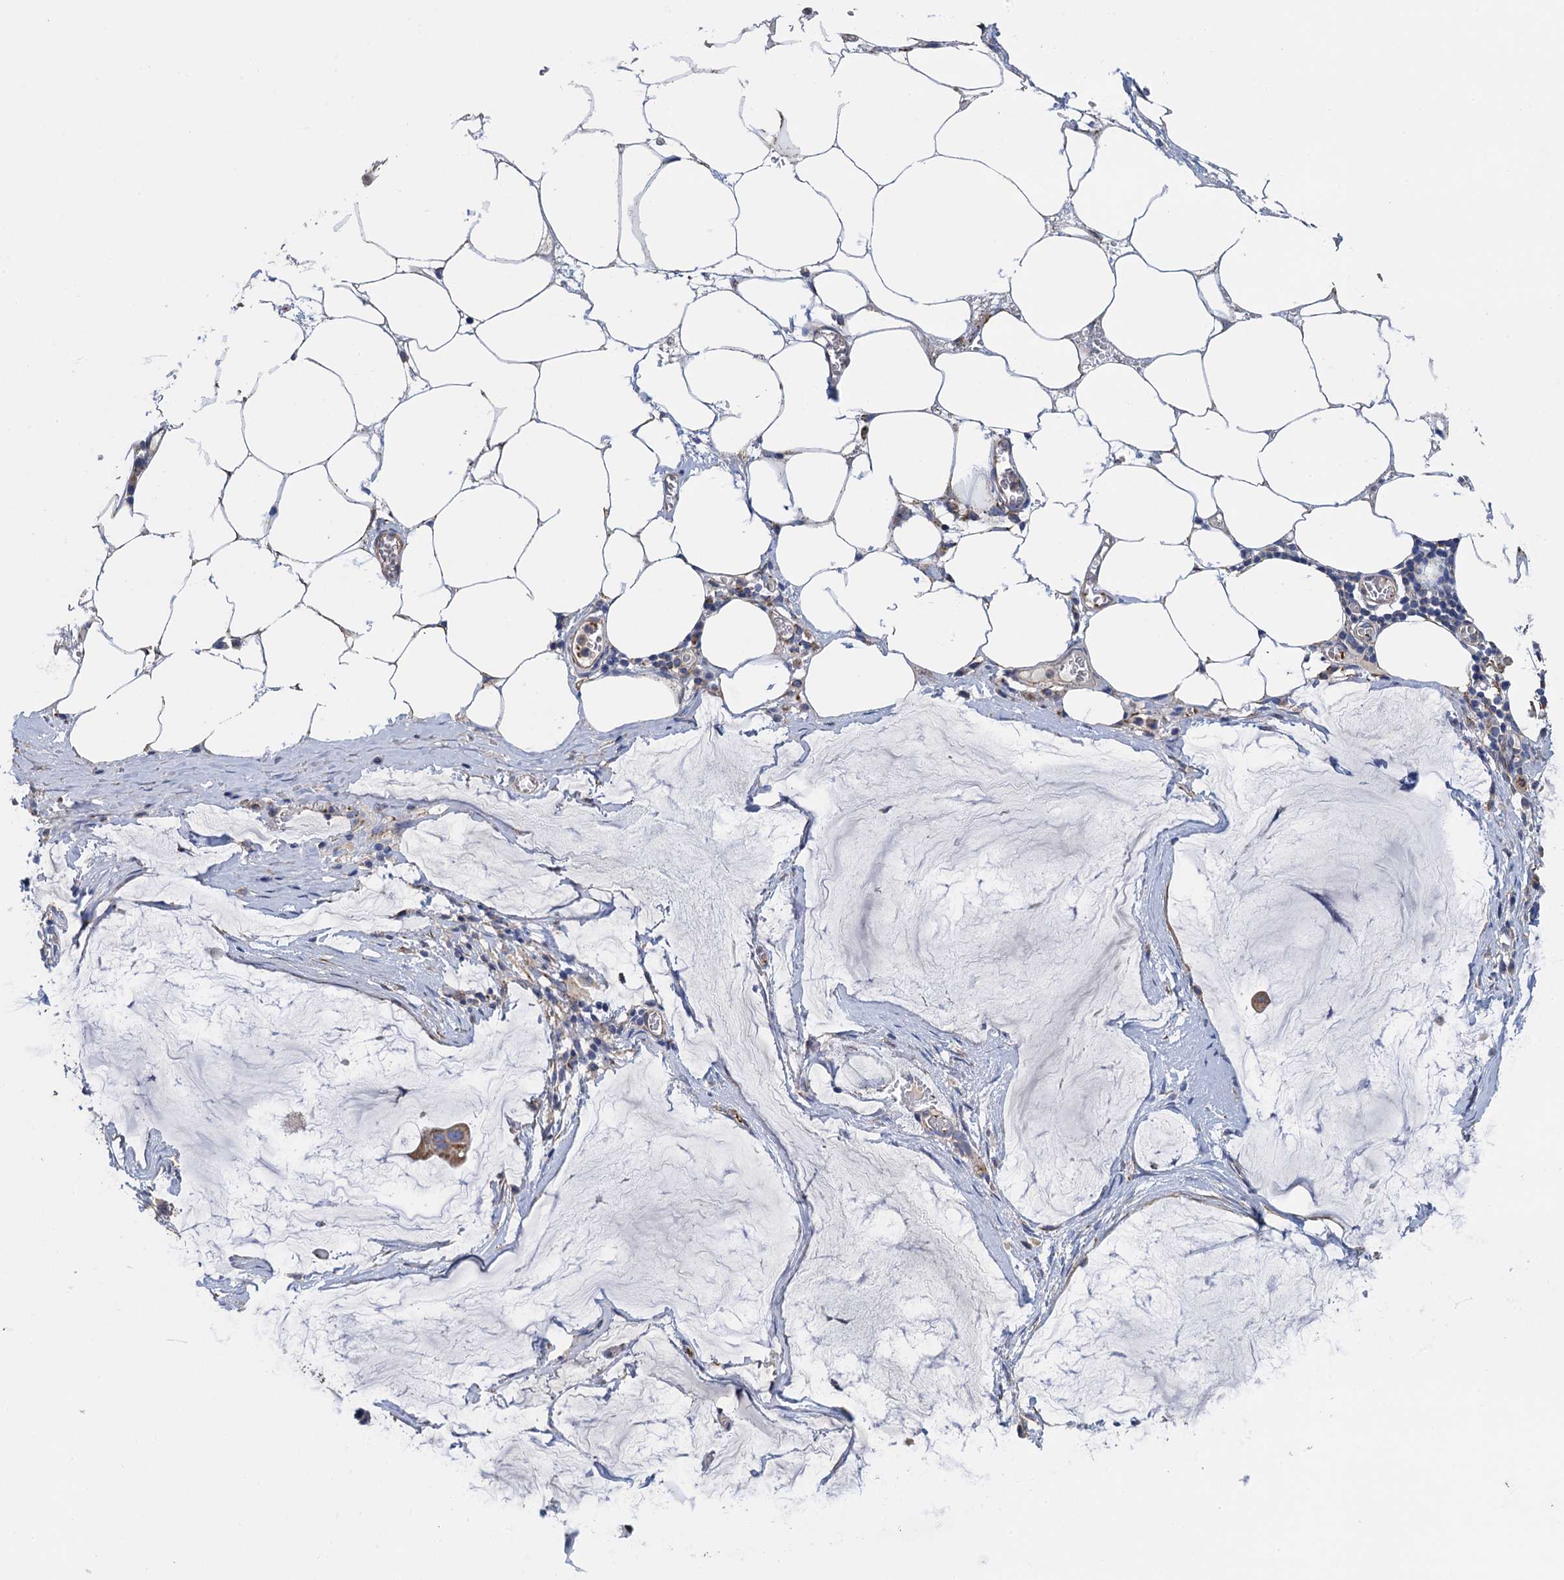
{"staining": {"intensity": "moderate", "quantity": ">75%", "location": "cytoplasmic/membranous"}, "tissue": "ovarian cancer", "cell_type": "Tumor cells", "image_type": "cancer", "snomed": [{"axis": "morphology", "description": "Cystadenocarcinoma, mucinous, NOS"}, {"axis": "topography", "description": "Ovary"}], "caption": "Ovarian cancer (mucinous cystadenocarcinoma) stained for a protein (brown) reveals moderate cytoplasmic/membranous positive staining in about >75% of tumor cells.", "gene": "GCSH", "patient": {"sex": "female", "age": 73}}